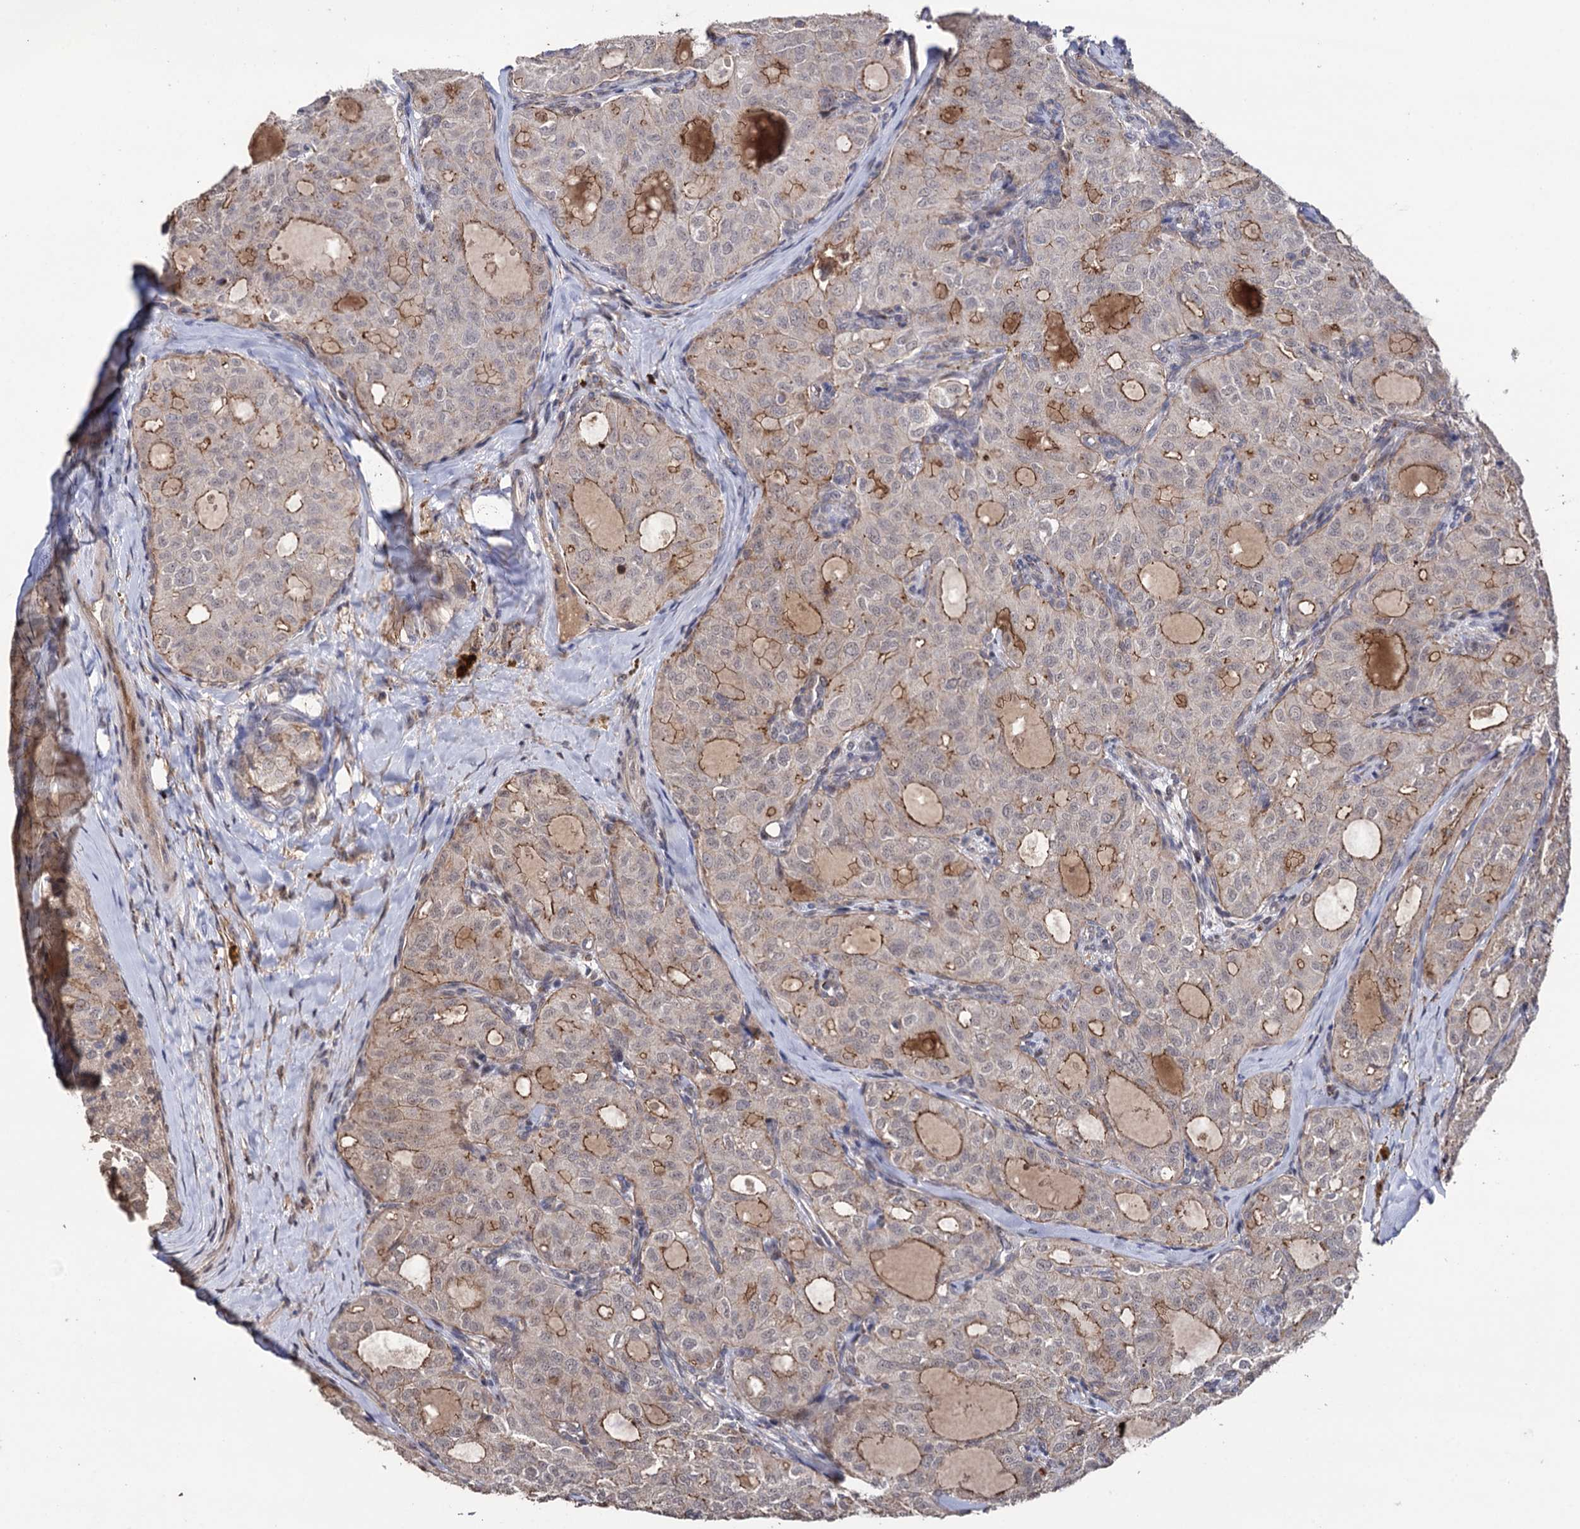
{"staining": {"intensity": "moderate", "quantity": "<25%", "location": "cytoplasmic/membranous"}, "tissue": "thyroid cancer", "cell_type": "Tumor cells", "image_type": "cancer", "snomed": [{"axis": "morphology", "description": "Follicular adenoma carcinoma, NOS"}, {"axis": "topography", "description": "Thyroid gland"}], "caption": "A micrograph showing moderate cytoplasmic/membranous staining in approximately <25% of tumor cells in thyroid follicular adenoma carcinoma, as visualized by brown immunohistochemical staining.", "gene": "MICAL2", "patient": {"sex": "male", "age": 75}}